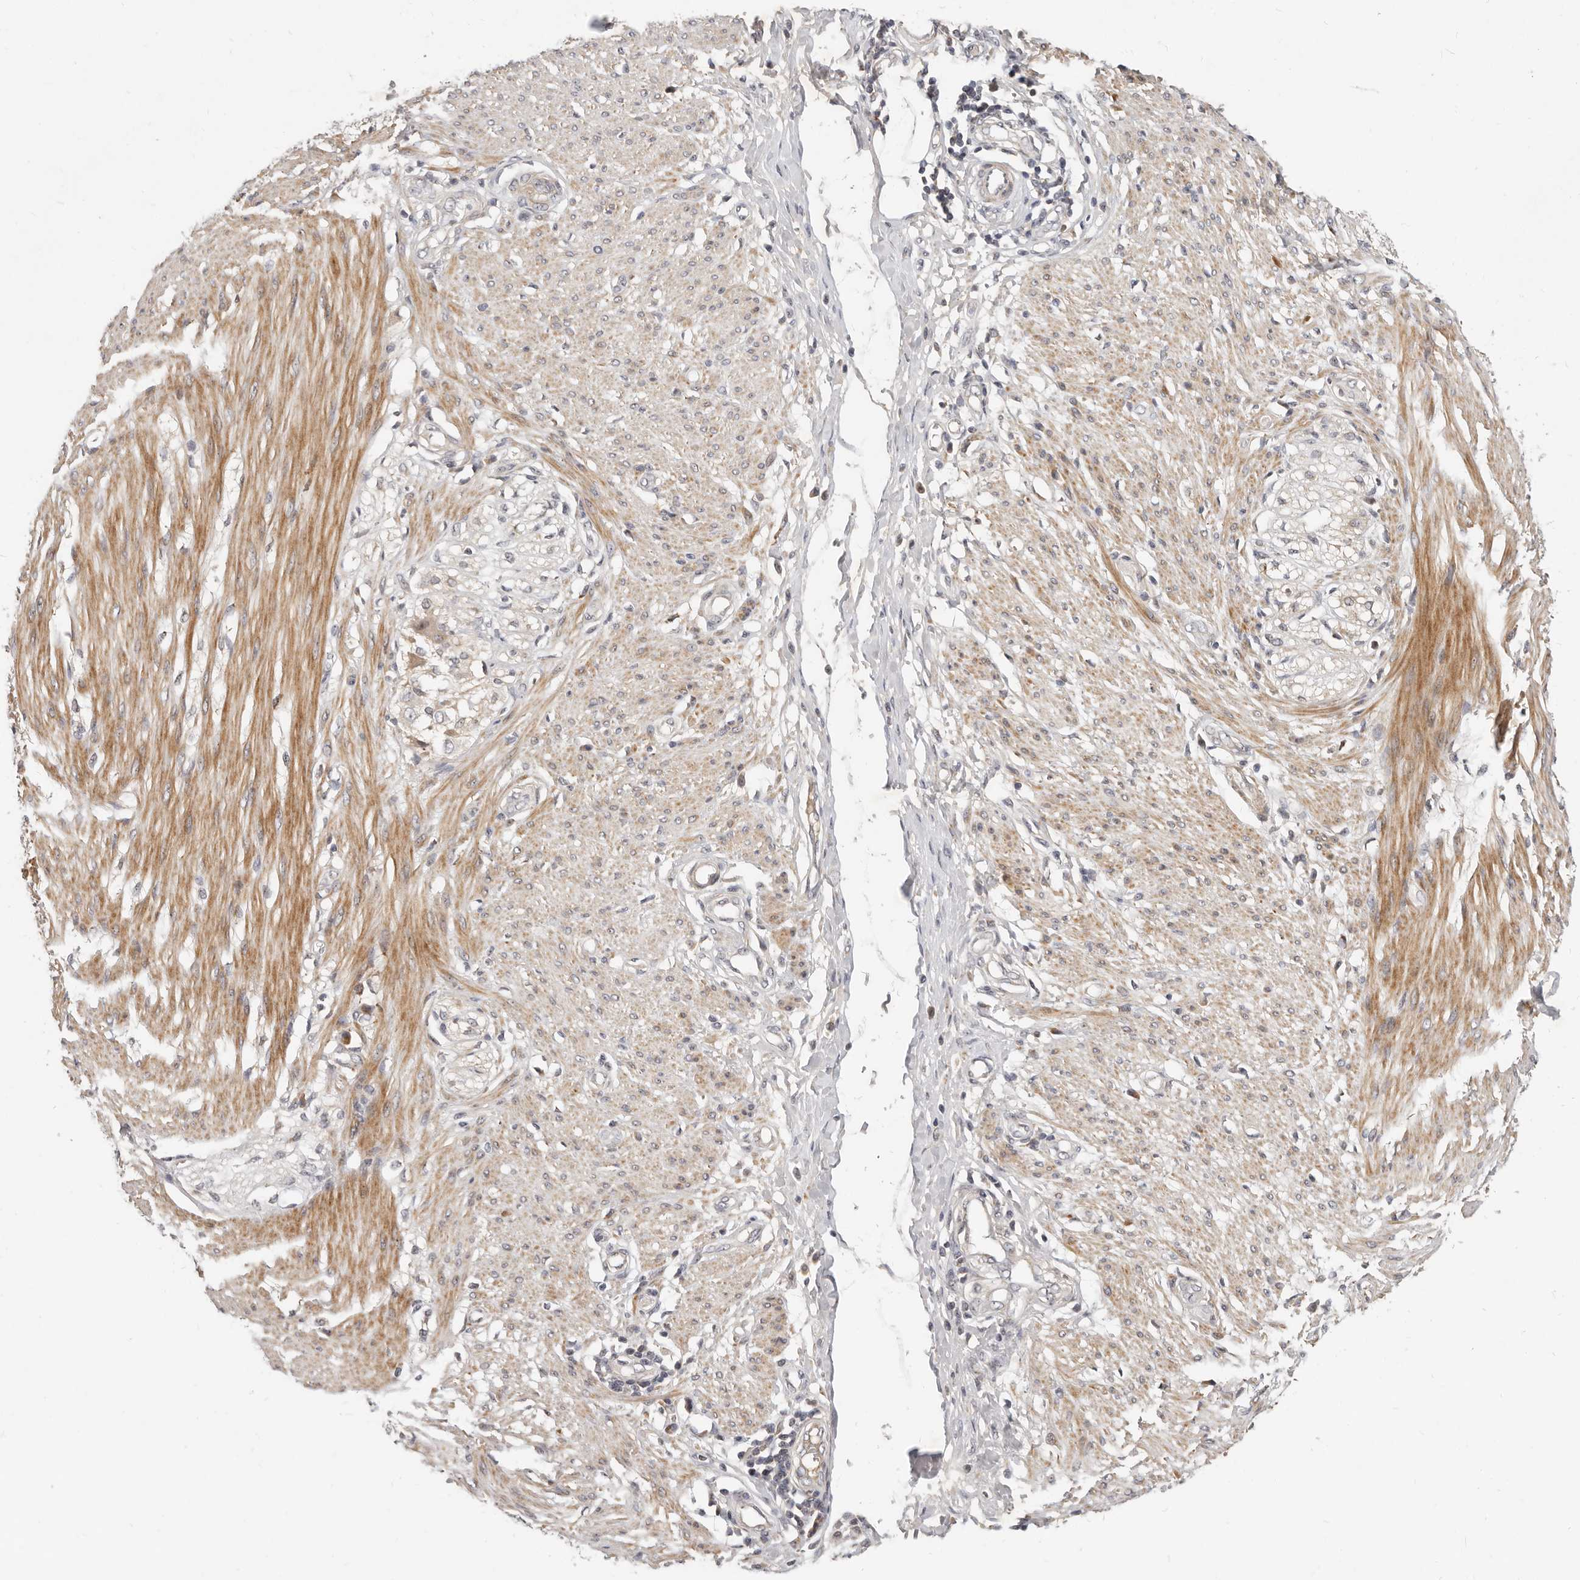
{"staining": {"intensity": "moderate", "quantity": ">75%", "location": "cytoplasmic/membranous"}, "tissue": "smooth muscle", "cell_type": "Smooth muscle cells", "image_type": "normal", "snomed": [{"axis": "morphology", "description": "Normal tissue, NOS"}, {"axis": "morphology", "description": "Adenocarcinoma, NOS"}, {"axis": "topography", "description": "Colon"}, {"axis": "topography", "description": "Peripheral nerve tissue"}], "caption": "The photomicrograph exhibits immunohistochemical staining of unremarkable smooth muscle. There is moderate cytoplasmic/membranous staining is present in approximately >75% of smooth muscle cells. The staining was performed using DAB to visualize the protein expression in brown, while the nuclei were stained in blue with hematoxylin (Magnification: 20x).", "gene": "MICALL2", "patient": {"sex": "male", "age": 14}}